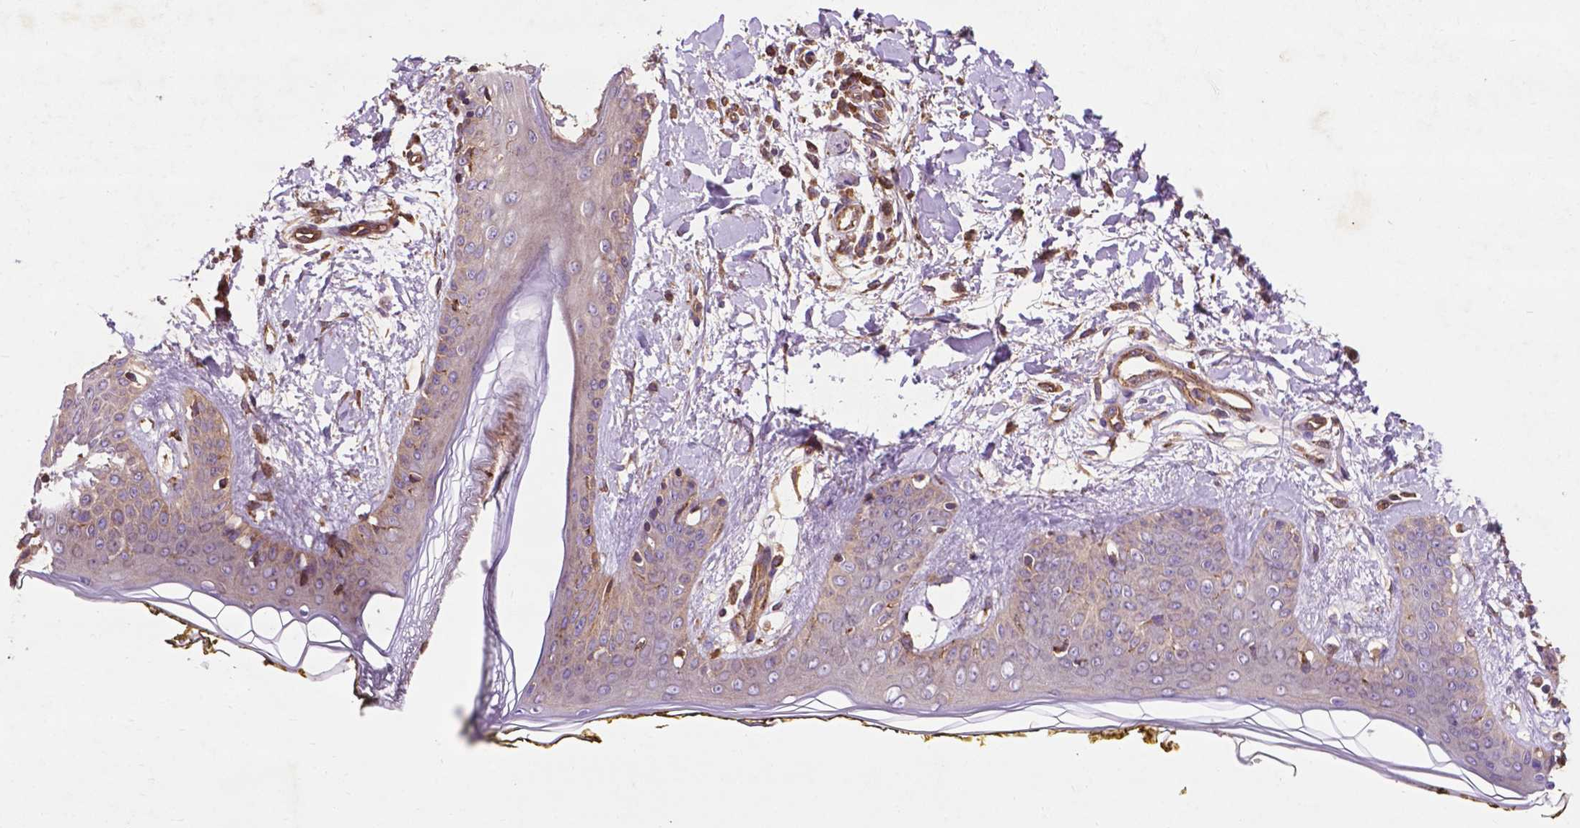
{"staining": {"intensity": "moderate", "quantity": ">75%", "location": "cytoplasmic/membranous"}, "tissue": "skin", "cell_type": "Fibroblasts", "image_type": "normal", "snomed": [{"axis": "morphology", "description": "Normal tissue, NOS"}, {"axis": "topography", "description": "Skin"}], "caption": "Skin stained with IHC demonstrates moderate cytoplasmic/membranous staining in approximately >75% of fibroblasts.", "gene": "CCDC71L", "patient": {"sex": "female", "age": 34}}